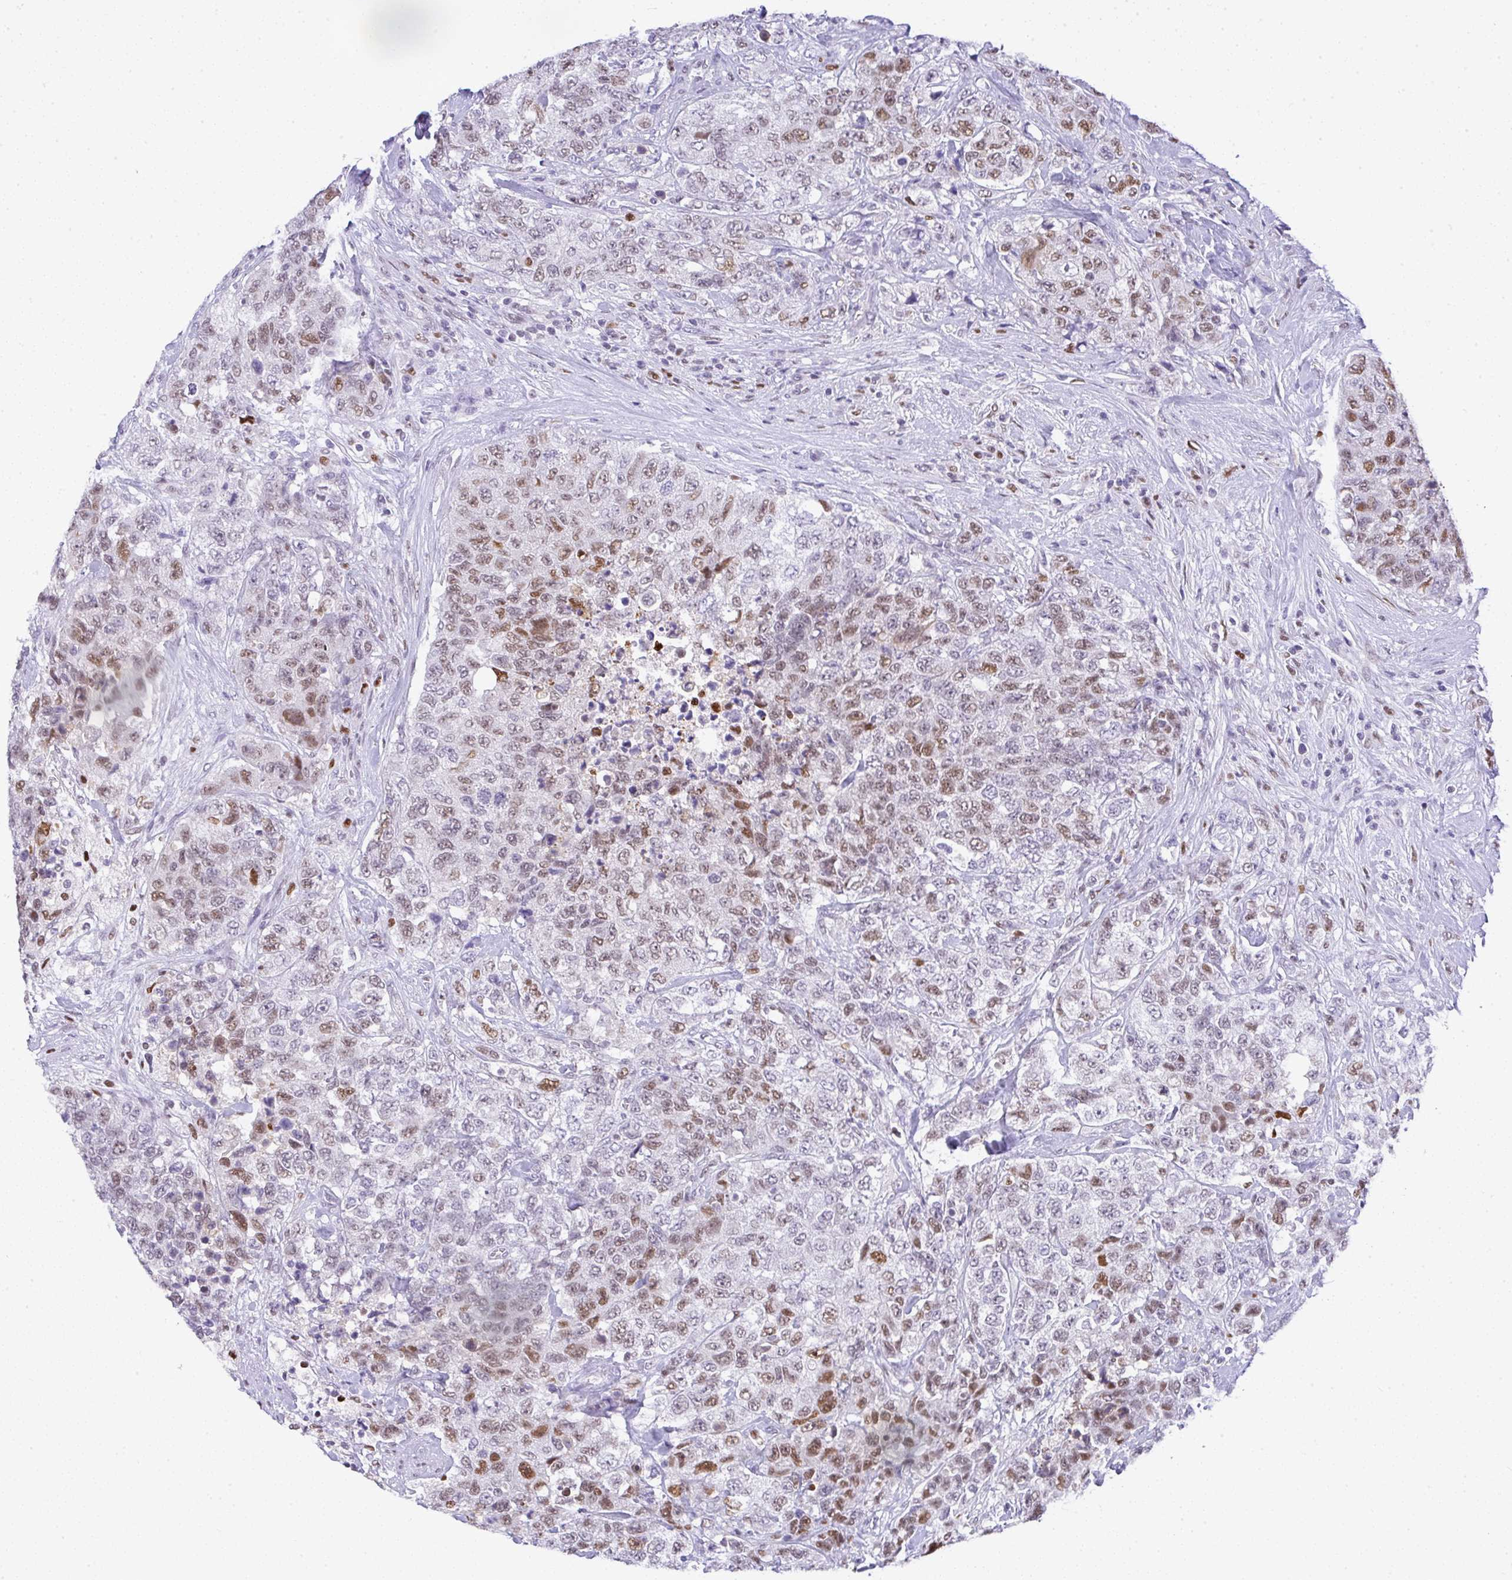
{"staining": {"intensity": "moderate", "quantity": "25%-75%", "location": "nuclear"}, "tissue": "urothelial cancer", "cell_type": "Tumor cells", "image_type": "cancer", "snomed": [{"axis": "morphology", "description": "Urothelial carcinoma, High grade"}, {"axis": "topography", "description": "Urinary bladder"}], "caption": "A high-resolution micrograph shows immunohistochemistry staining of urothelial cancer, which displays moderate nuclear staining in approximately 25%-75% of tumor cells. (DAB (3,3'-diaminobenzidine) IHC with brightfield microscopy, high magnification).", "gene": "BBX", "patient": {"sex": "female", "age": 78}}